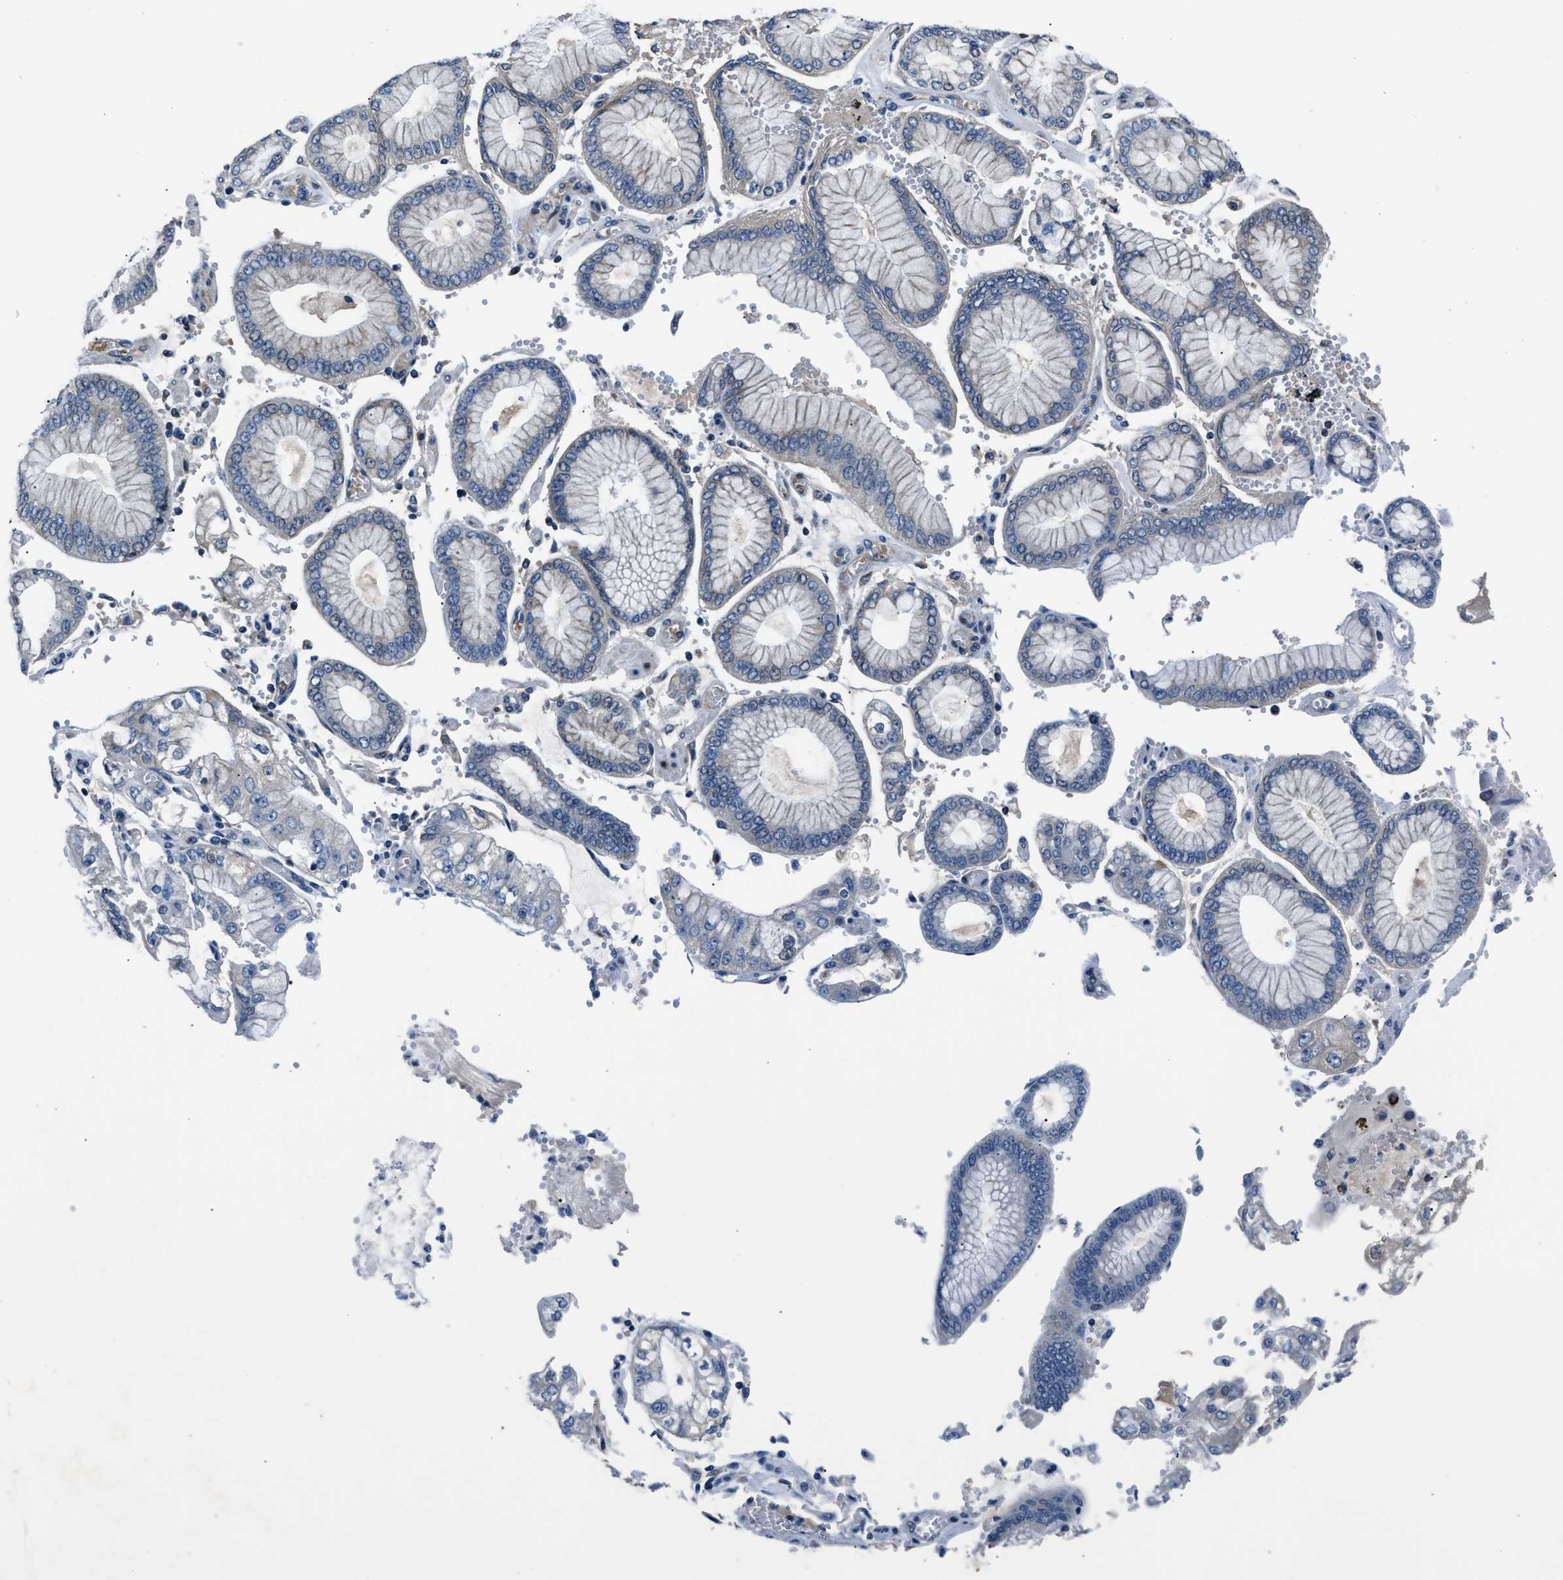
{"staining": {"intensity": "weak", "quantity": "<25%", "location": "cytoplasmic/membranous"}, "tissue": "stomach cancer", "cell_type": "Tumor cells", "image_type": "cancer", "snomed": [{"axis": "morphology", "description": "Adenocarcinoma, NOS"}, {"axis": "topography", "description": "Stomach"}], "caption": "Photomicrograph shows no protein expression in tumor cells of adenocarcinoma (stomach) tissue. Brightfield microscopy of IHC stained with DAB (3,3'-diaminobenzidine) (brown) and hematoxylin (blue), captured at high magnification.", "gene": "TNRC18", "patient": {"sex": "male", "age": 76}}